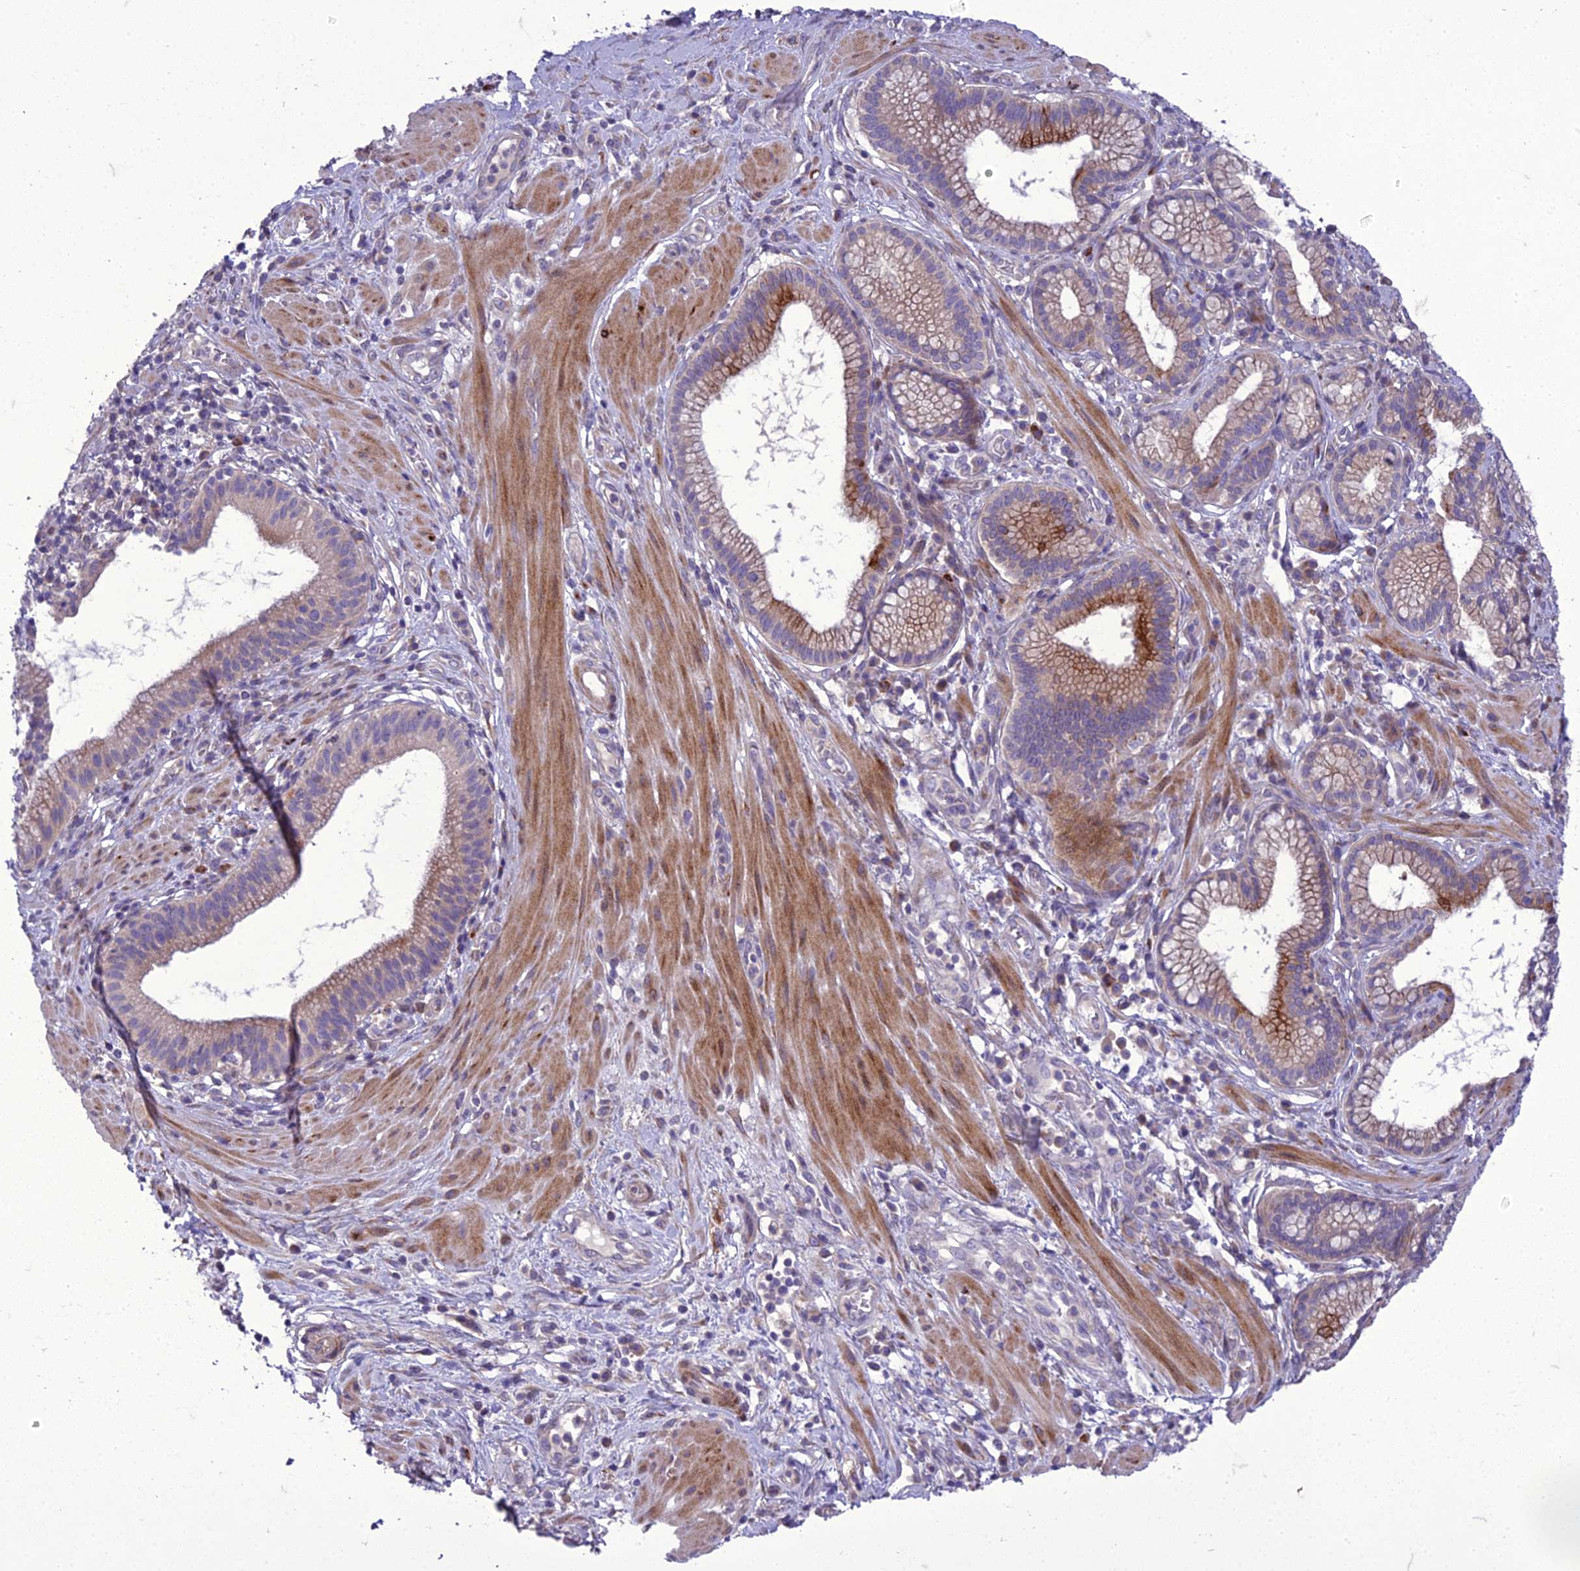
{"staining": {"intensity": "moderate", "quantity": "<25%", "location": "cytoplasmic/membranous"}, "tissue": "pancreatic cancer", "cell_type": "Tumor cells", "image_type": "cancer", "snomed": [{"axis": "morphology", "description": "Adenocarcinoma, NOS"}, {"axis": "topography", "description": "Pancreas"}], "caption": "Approximately <25% of tumor cells in human pancreatic cancer show moderate cytoplasmic/membranous protein expression as visualized by brown immunohistochemical staining.", "gene": "ADIPOR2", "patient": {"sex": "male", "age": 72}}